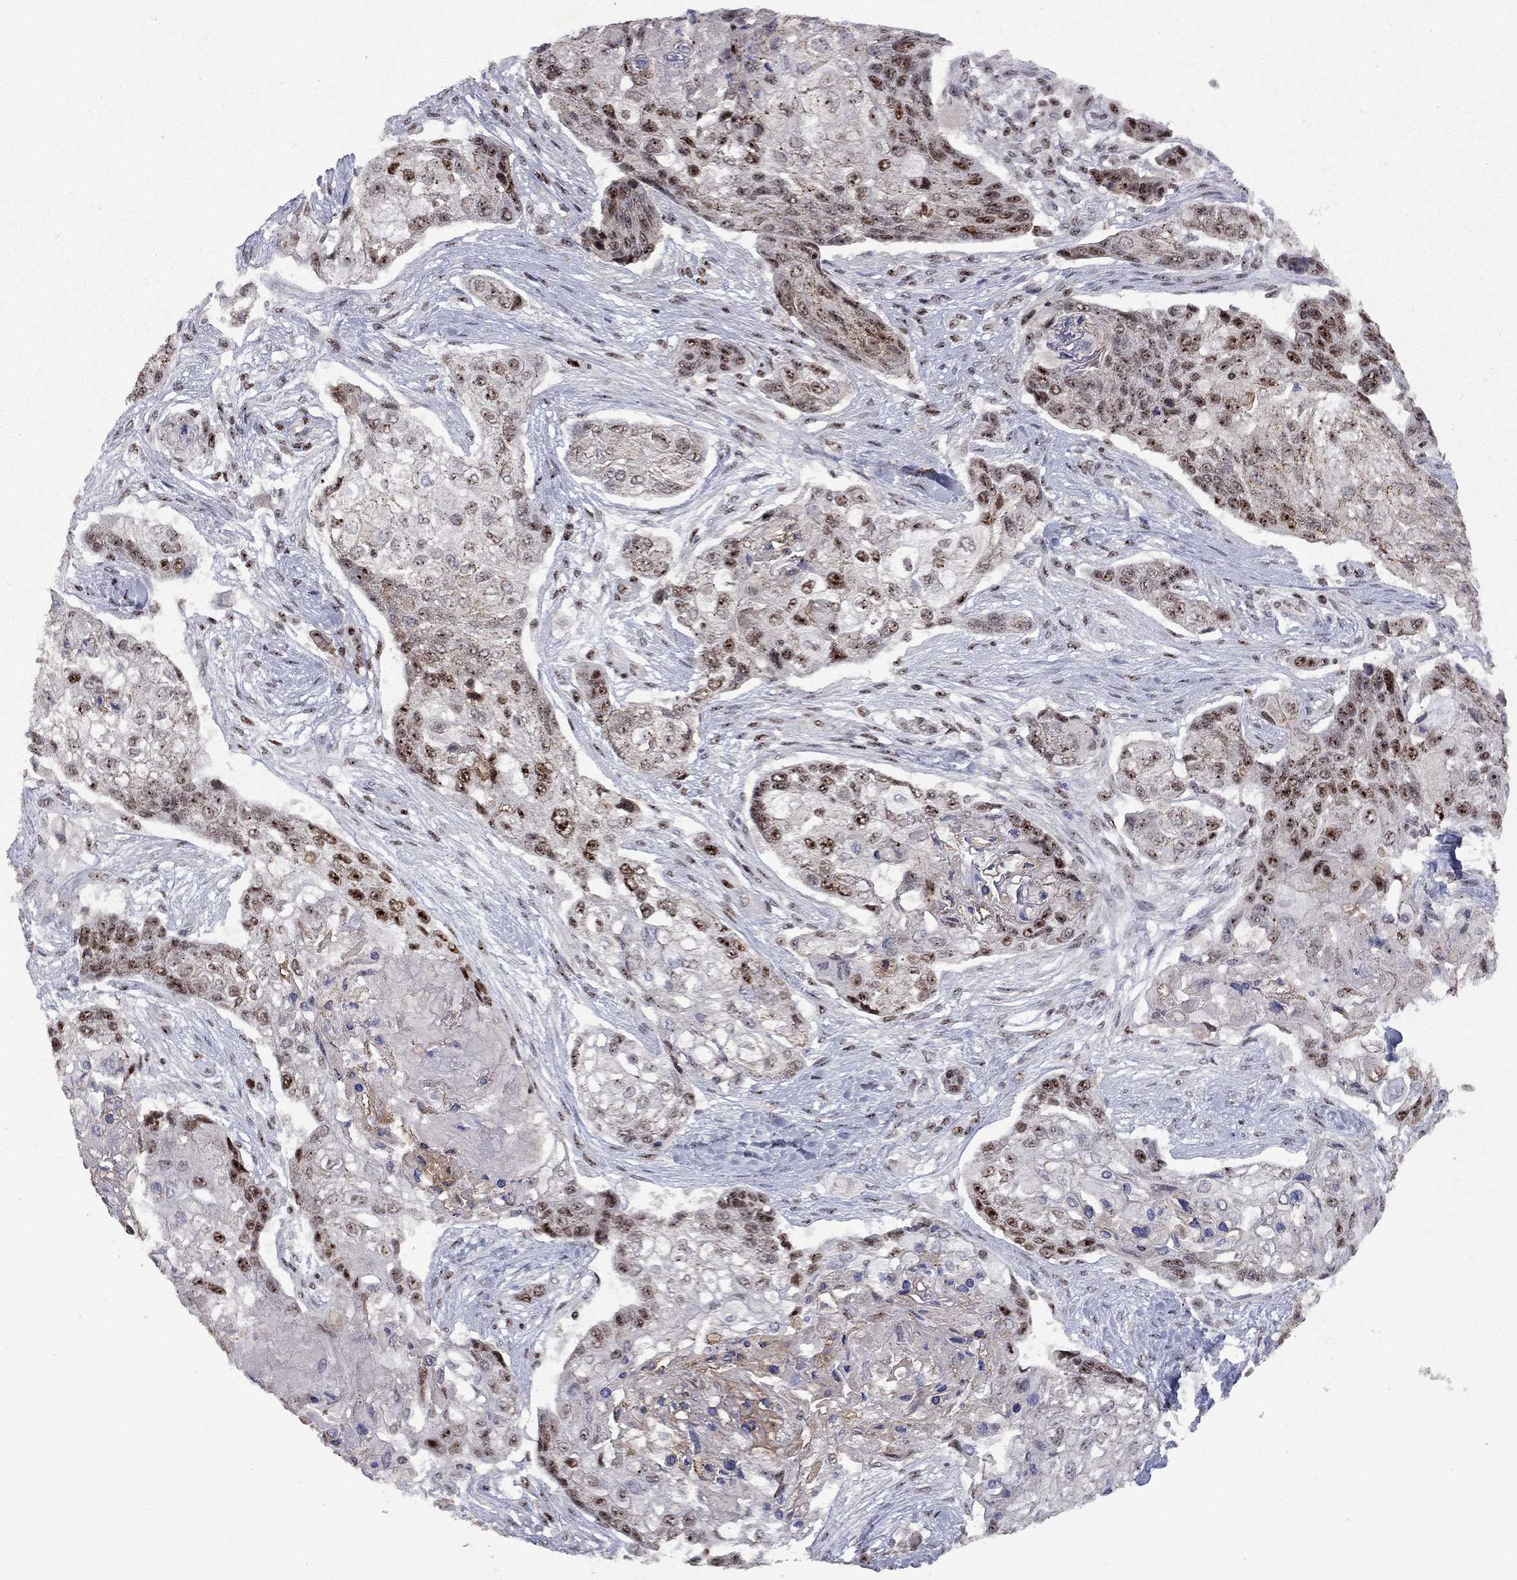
{"staining": {"intensity": "strong", "quantity": "25%-75%", "location": "nuclear"}, "tissue": "lung cancer", "cell_type": "Tumor cells", "image_type": "cancer", "snomed": [{"axis": "morphology", "description": "Squamous cell carcinoma, NOS"}, {"axis": "topography", "description": "Lung"}], "caption": "A high-resolution histopathology image shows immunohistochemistry (IHC) staining of squamous cell carcinoma (lung), which exhibits strong nuclear positivity in approximately 25%-75% of tumor cells. Using DAB (brown) and hematoxylin (blue) stains, captured at high magnification using brightfield microscopy.", "gene": "SPOUT1", "patient": {"sex": "male", "age": 69}}